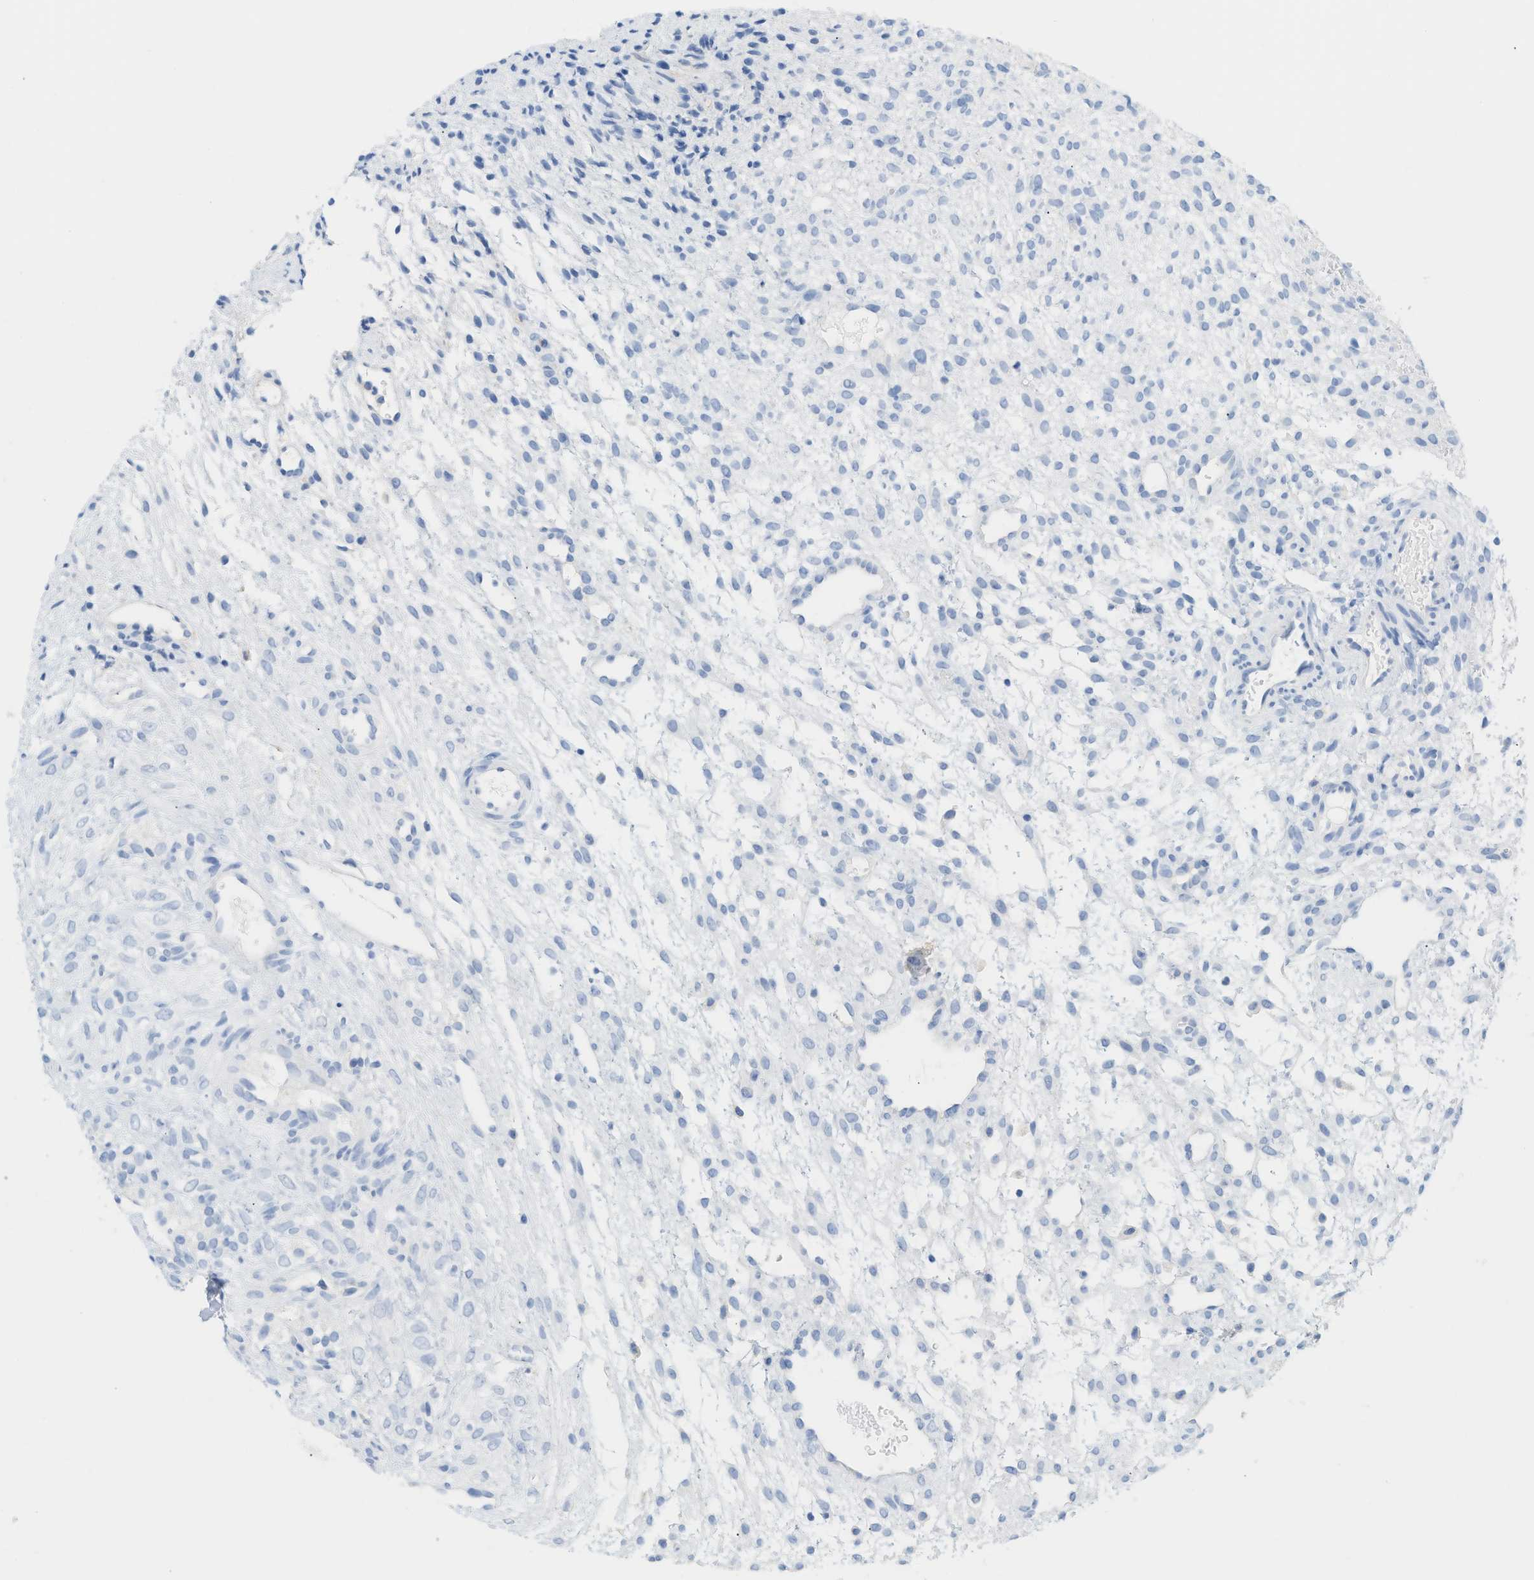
{"staining": {"intensity": "negative", "quantity": "none", "location": "none"}, "tissue": "ovary", "cell_type": "Ovarian stroma cells", "image_type": "normal", "snomed": [{"axis": "morphology", "description": "Normal tissue, NOS"}, {"axis": "morphology", "description": "Cyst, NOS"}, {"axis": "topography", "description": "Ovary"}], "caption": "A micrograph of ovary stained for a protein reveals no brown staining in ovarian stroma cells. The staining is performed using DAB (3,3'-diaminobenzidine) brown chromogen with nuclei counter-stained in using hematoxylin.", "gene": "PAPPA", "patient": {"sex": "female", "age": 18}}